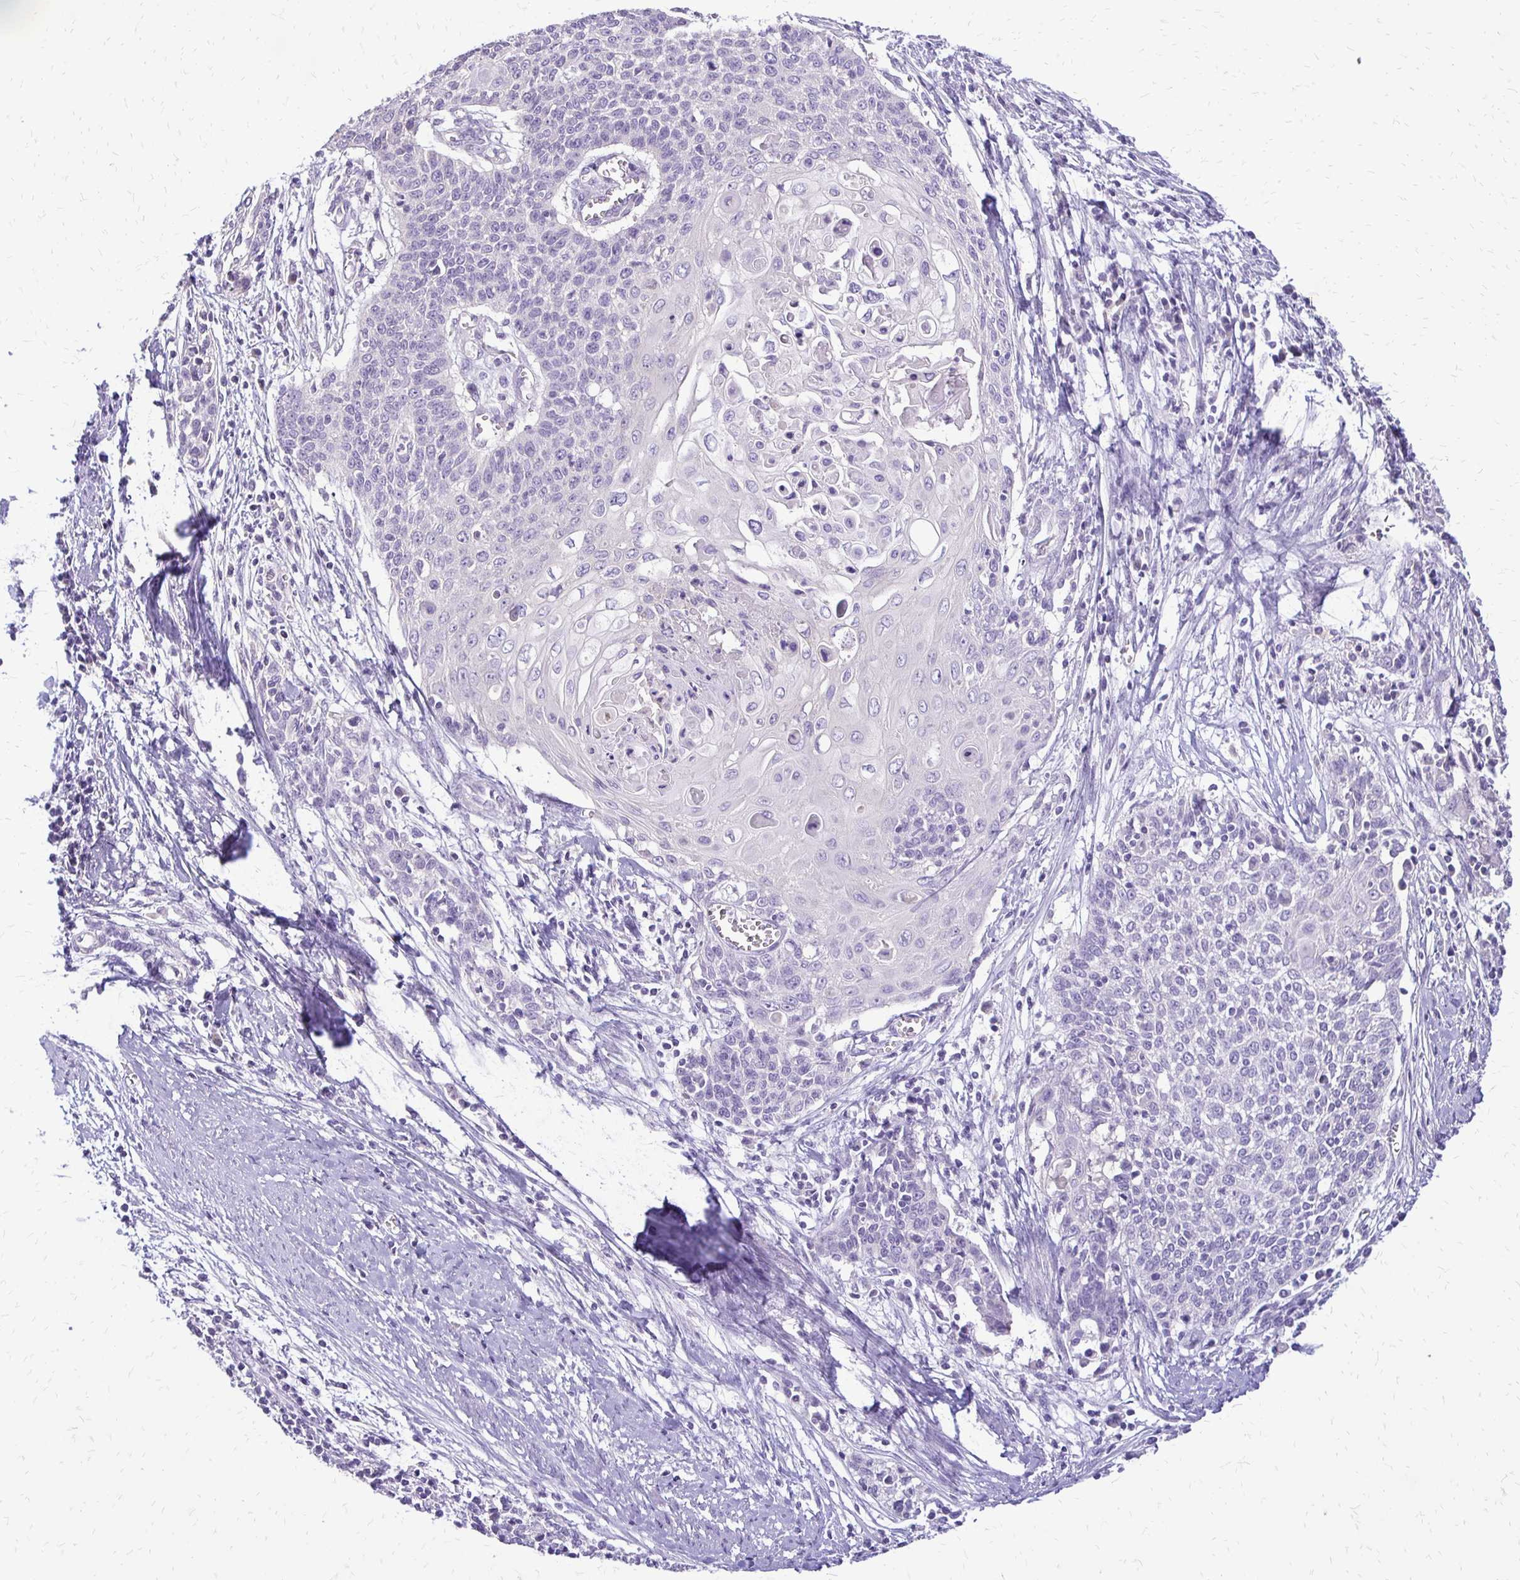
{"staining": {"intensity": "negative", "quantity": "none", "location": "none"}, "tissue": "cervical cancer", "cell_type": "Tumor cells", "image_type": "cancer", "snomed": [{"axis": "morphology", "description": "Squamous cell carcinoma, NOS"}, {"axis": "topography", "description": "Cervix"}], "caption": "This is an immunohistochemistry micrograph of human cervical cancer (squamous cell carcinoma). There is no staining in tumor cells.", "gene": "ALPG", "patient": {"sex": "female", "age": 39}}